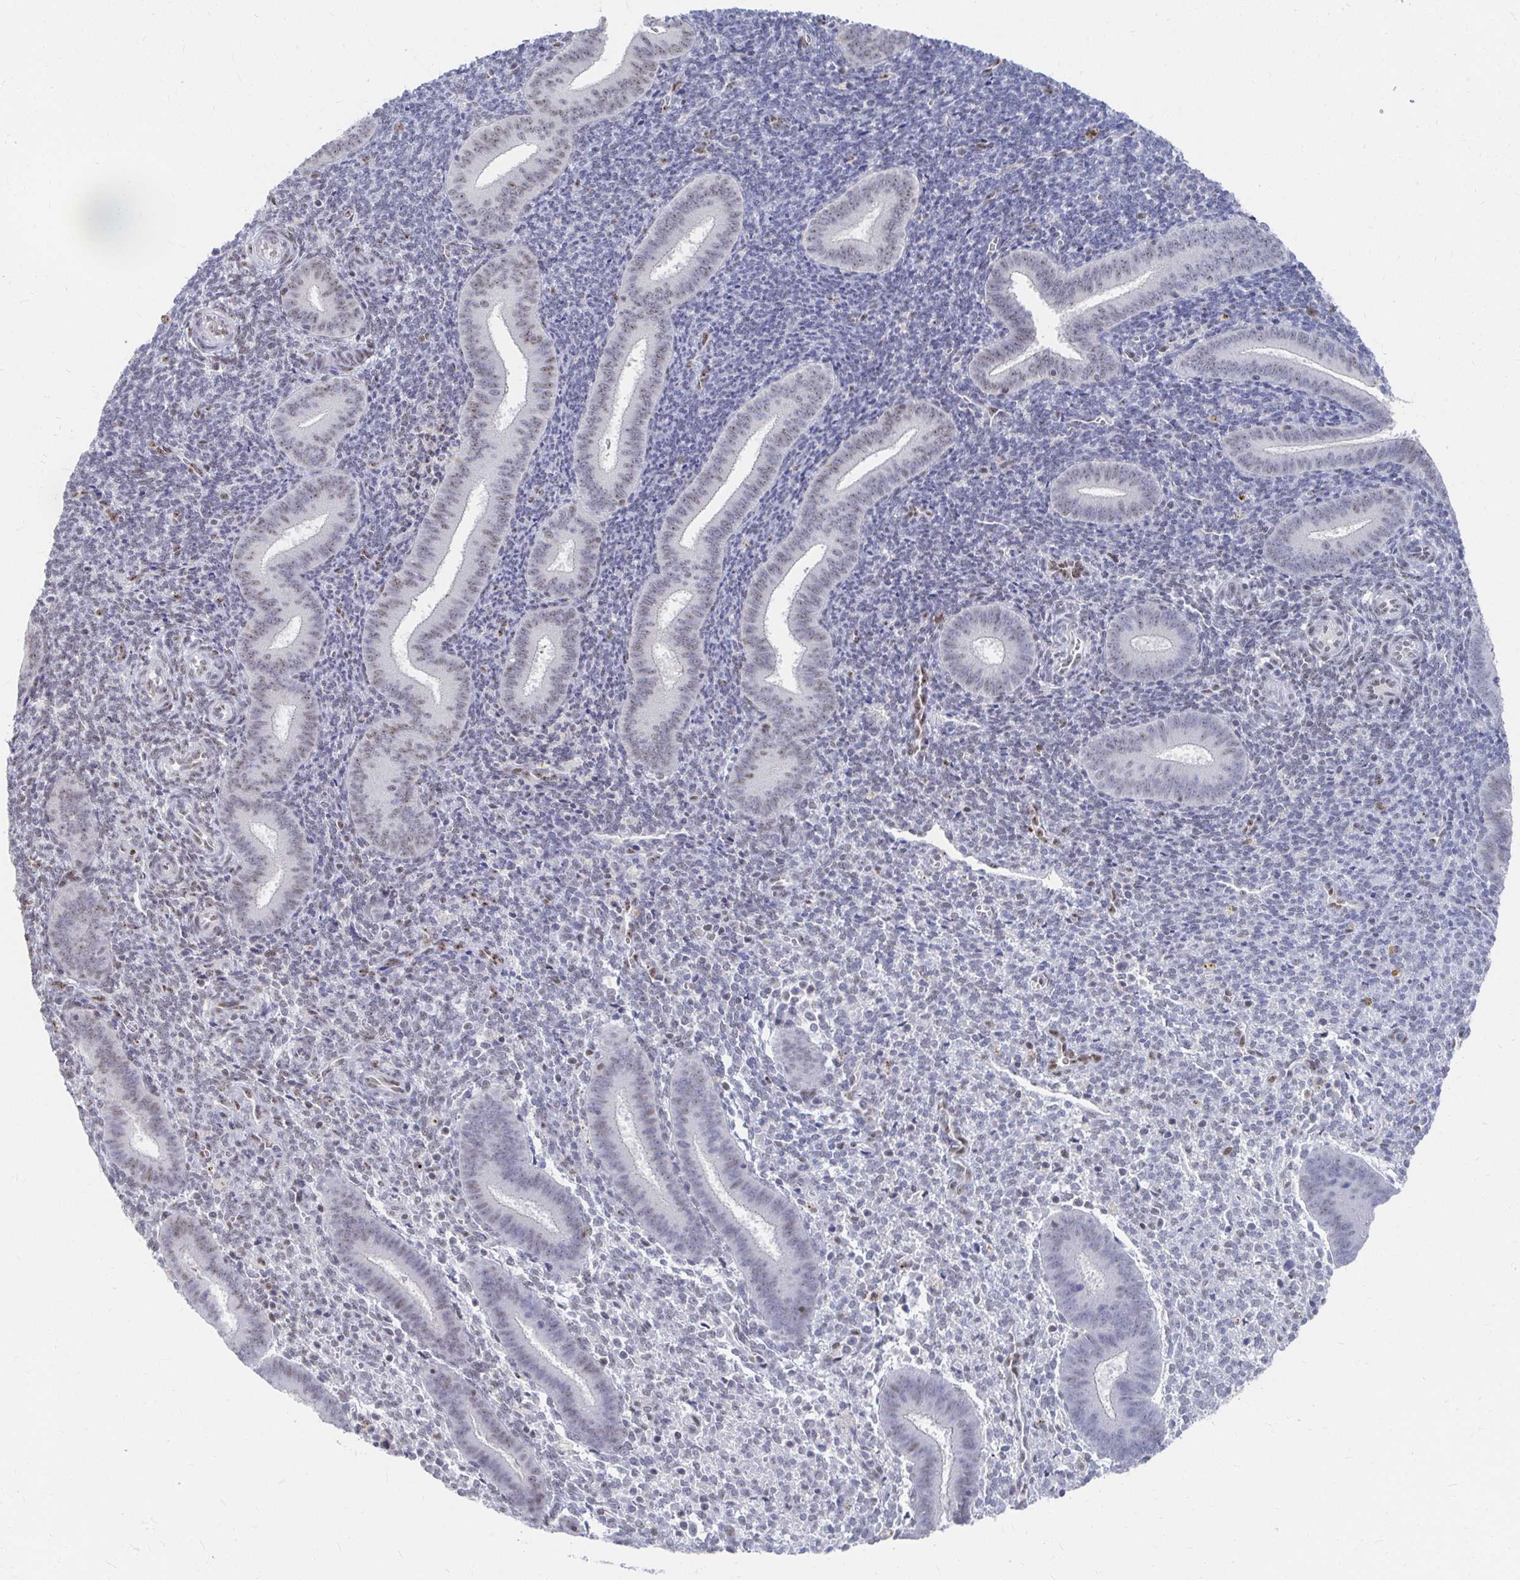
{"staining": {"intensity": "moderate", "quantity": "<25%", "location": "nuclear"}, "tissue": "endometrium", "cell_type": "Cells in endometrial stroma", "image_type": "normal", "snomed": [{"axis": "morphology", "description": "Normal tissue, NOS"}, {"axis": "topography", "description": "Endometrium"}], "caption": "Approximately <25% of cells in endometrial stroma in unremarkable human endometrium demonstrate moderate nuclear protein positivity as visualized by brown immunohistochemical staining.", "gene": "CLIC3", "patient": {"sex": "female", "age": 25}}